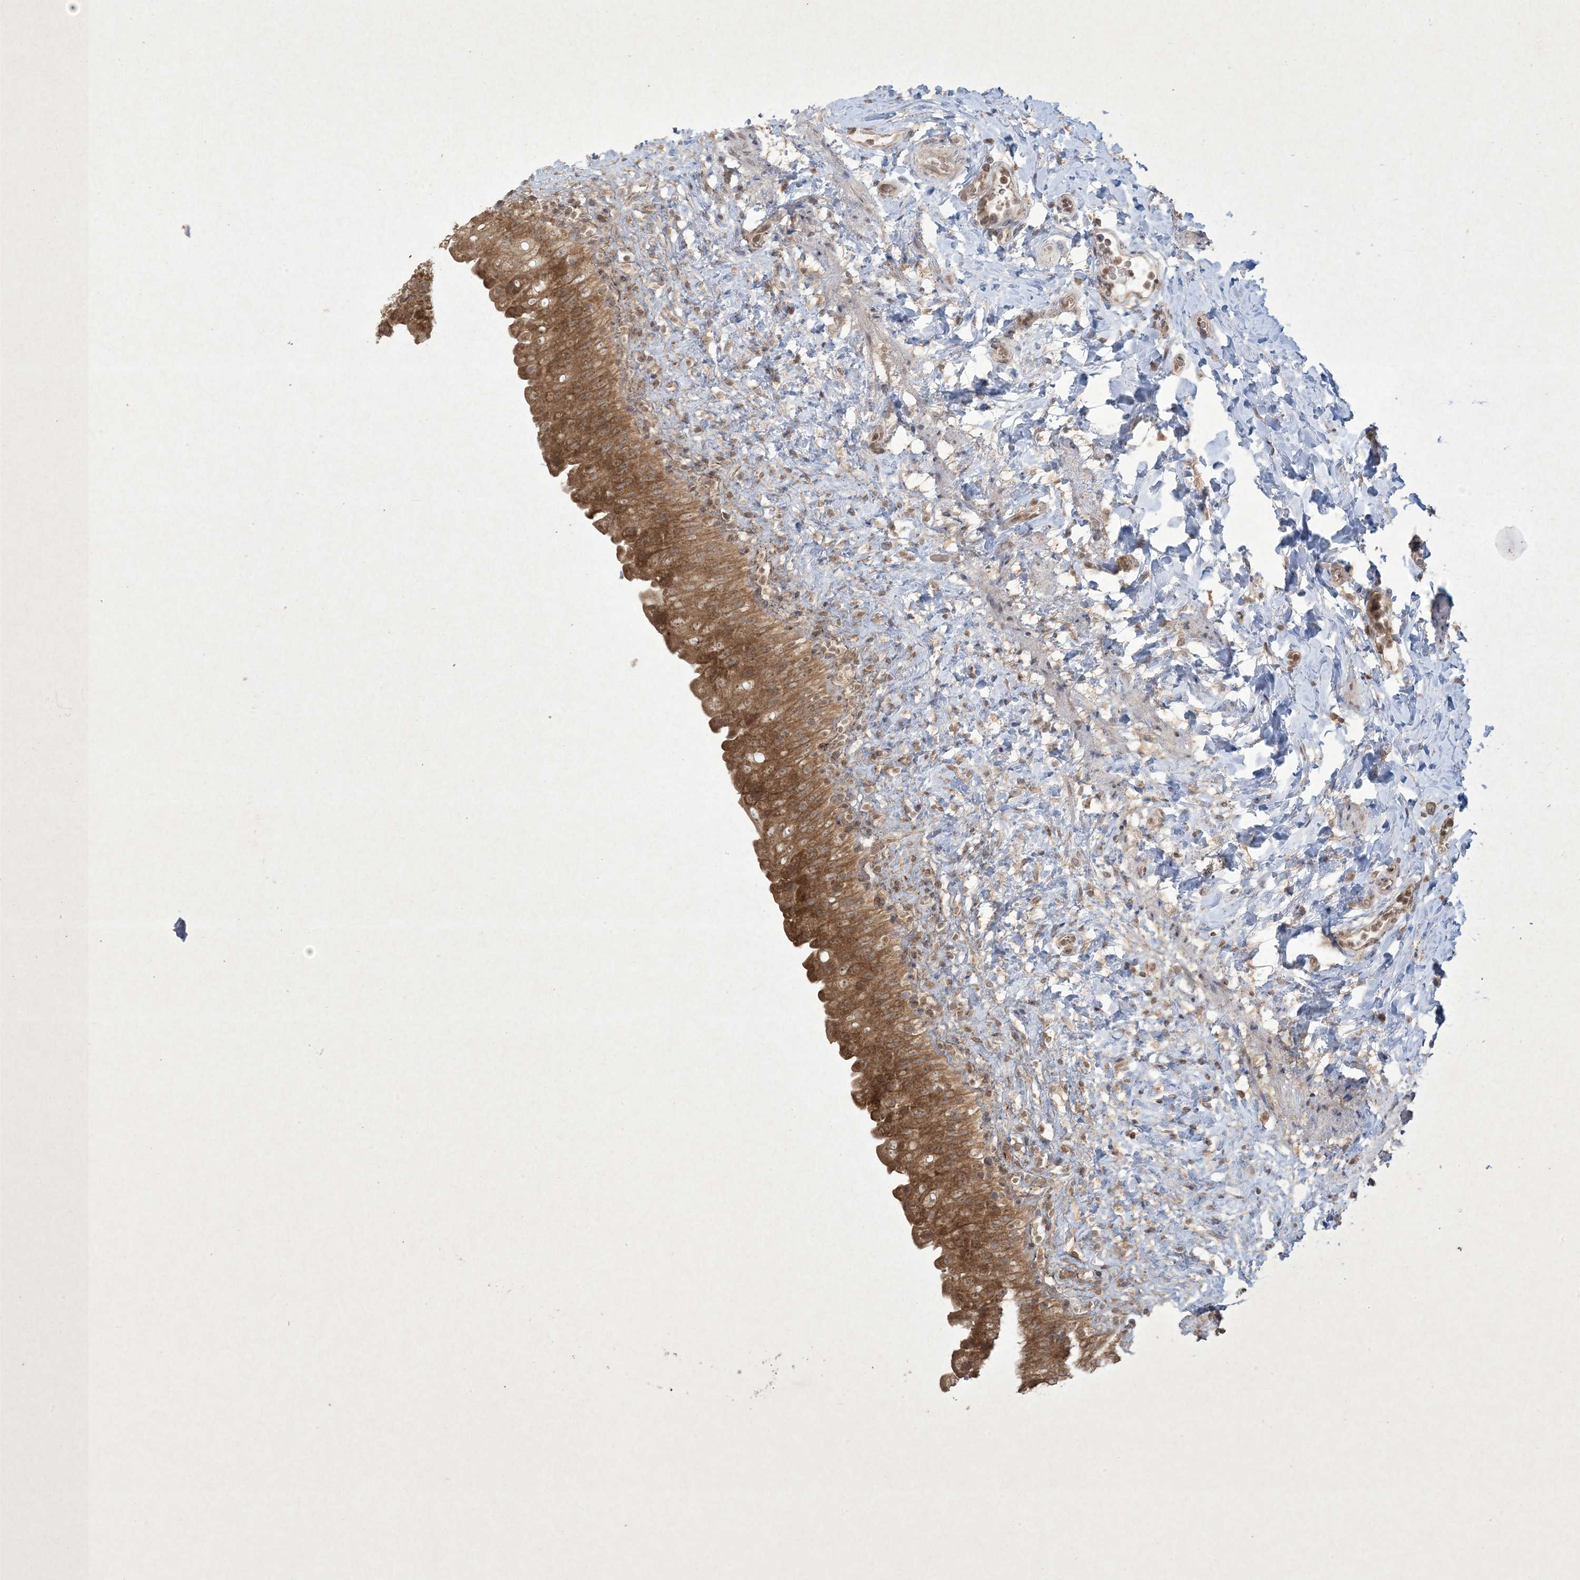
{"staining": {"intensity": "moderate", "quantity": ">75%", "location": "cytoplasmic/membranous,nuclear"}, "tissue": "urinary bladder", "cell_type": "Urothelial cells", "image_type": "normal", "snomed": [{"axis": "morphology", "description": "Normal tissue, NOS"}, {"axis": "topography", "description": "Urinary bladder"}], "caption": "Immunohistochemistry histopathology image of benign urinary bladder: human urinary bladder stained using IHC demonstrates medium levels of moderate protein expression localized specifically in the cytoplasmic/membranous,nuclear of urothelial cells, appearing as a cytoplasmic/membranous,nuclear brown color.", "gene": "NRBP2", "patient": {"sex": "female", "age": 27}}